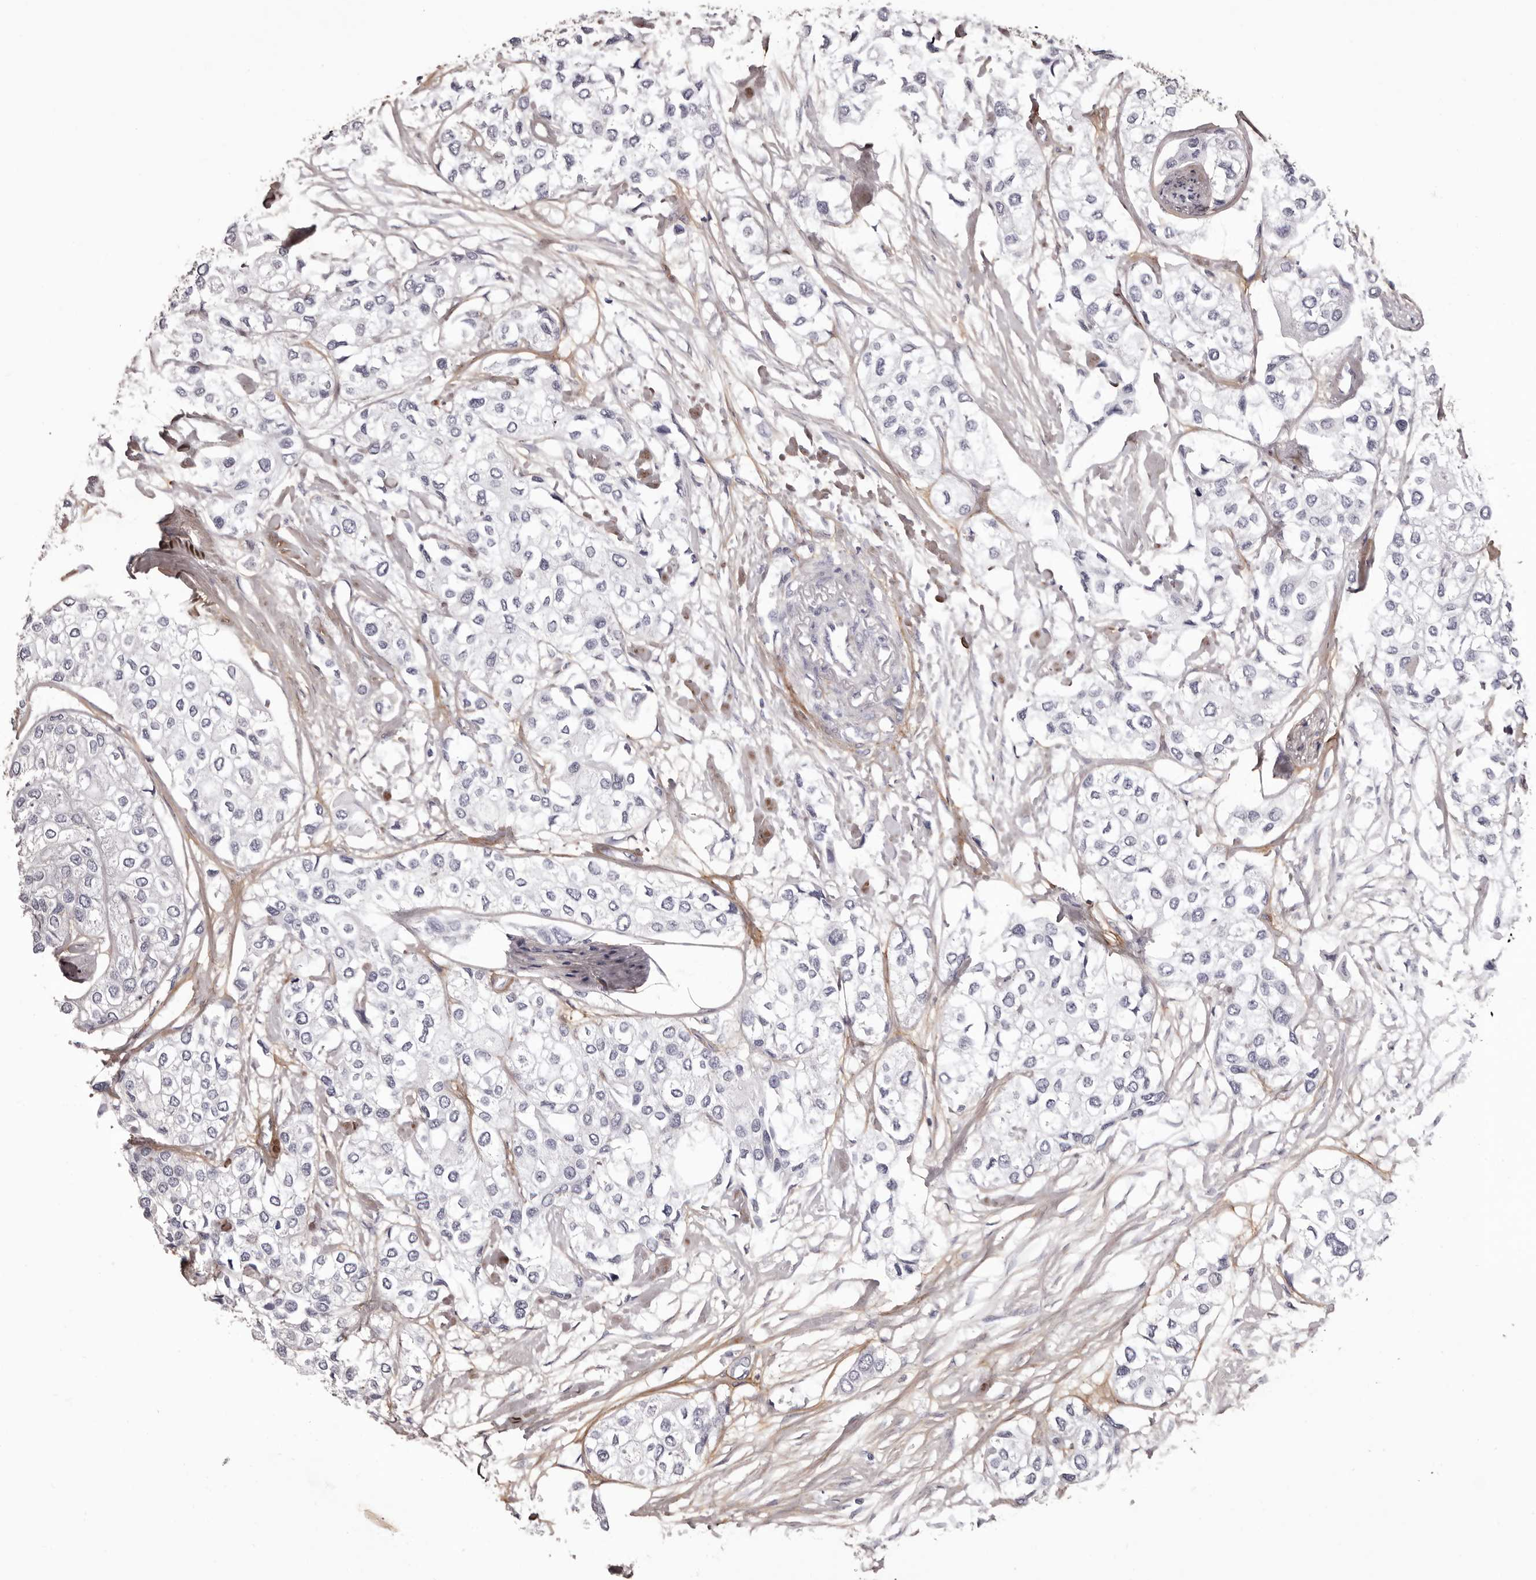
{"staining": {"intensity": "negative", "quantity": "none", "location": "none"}, "tissue": "urothelial cancer", "cell_type": "Tumor cells", "image_type": "cancer", "snomed": [{"axis": "morphology", "description": "Urothelial carcinoma, High grade"}, {"axis": "topography", "description": "Urinary bladder"}], "caption": "The immunohistochemistry (IHC) histopathology image has no significant positivity in tumor cells of urothelial cancer tissue.", "gene": "COL6A1", "patient": {"sex": "male", "age": 64}}